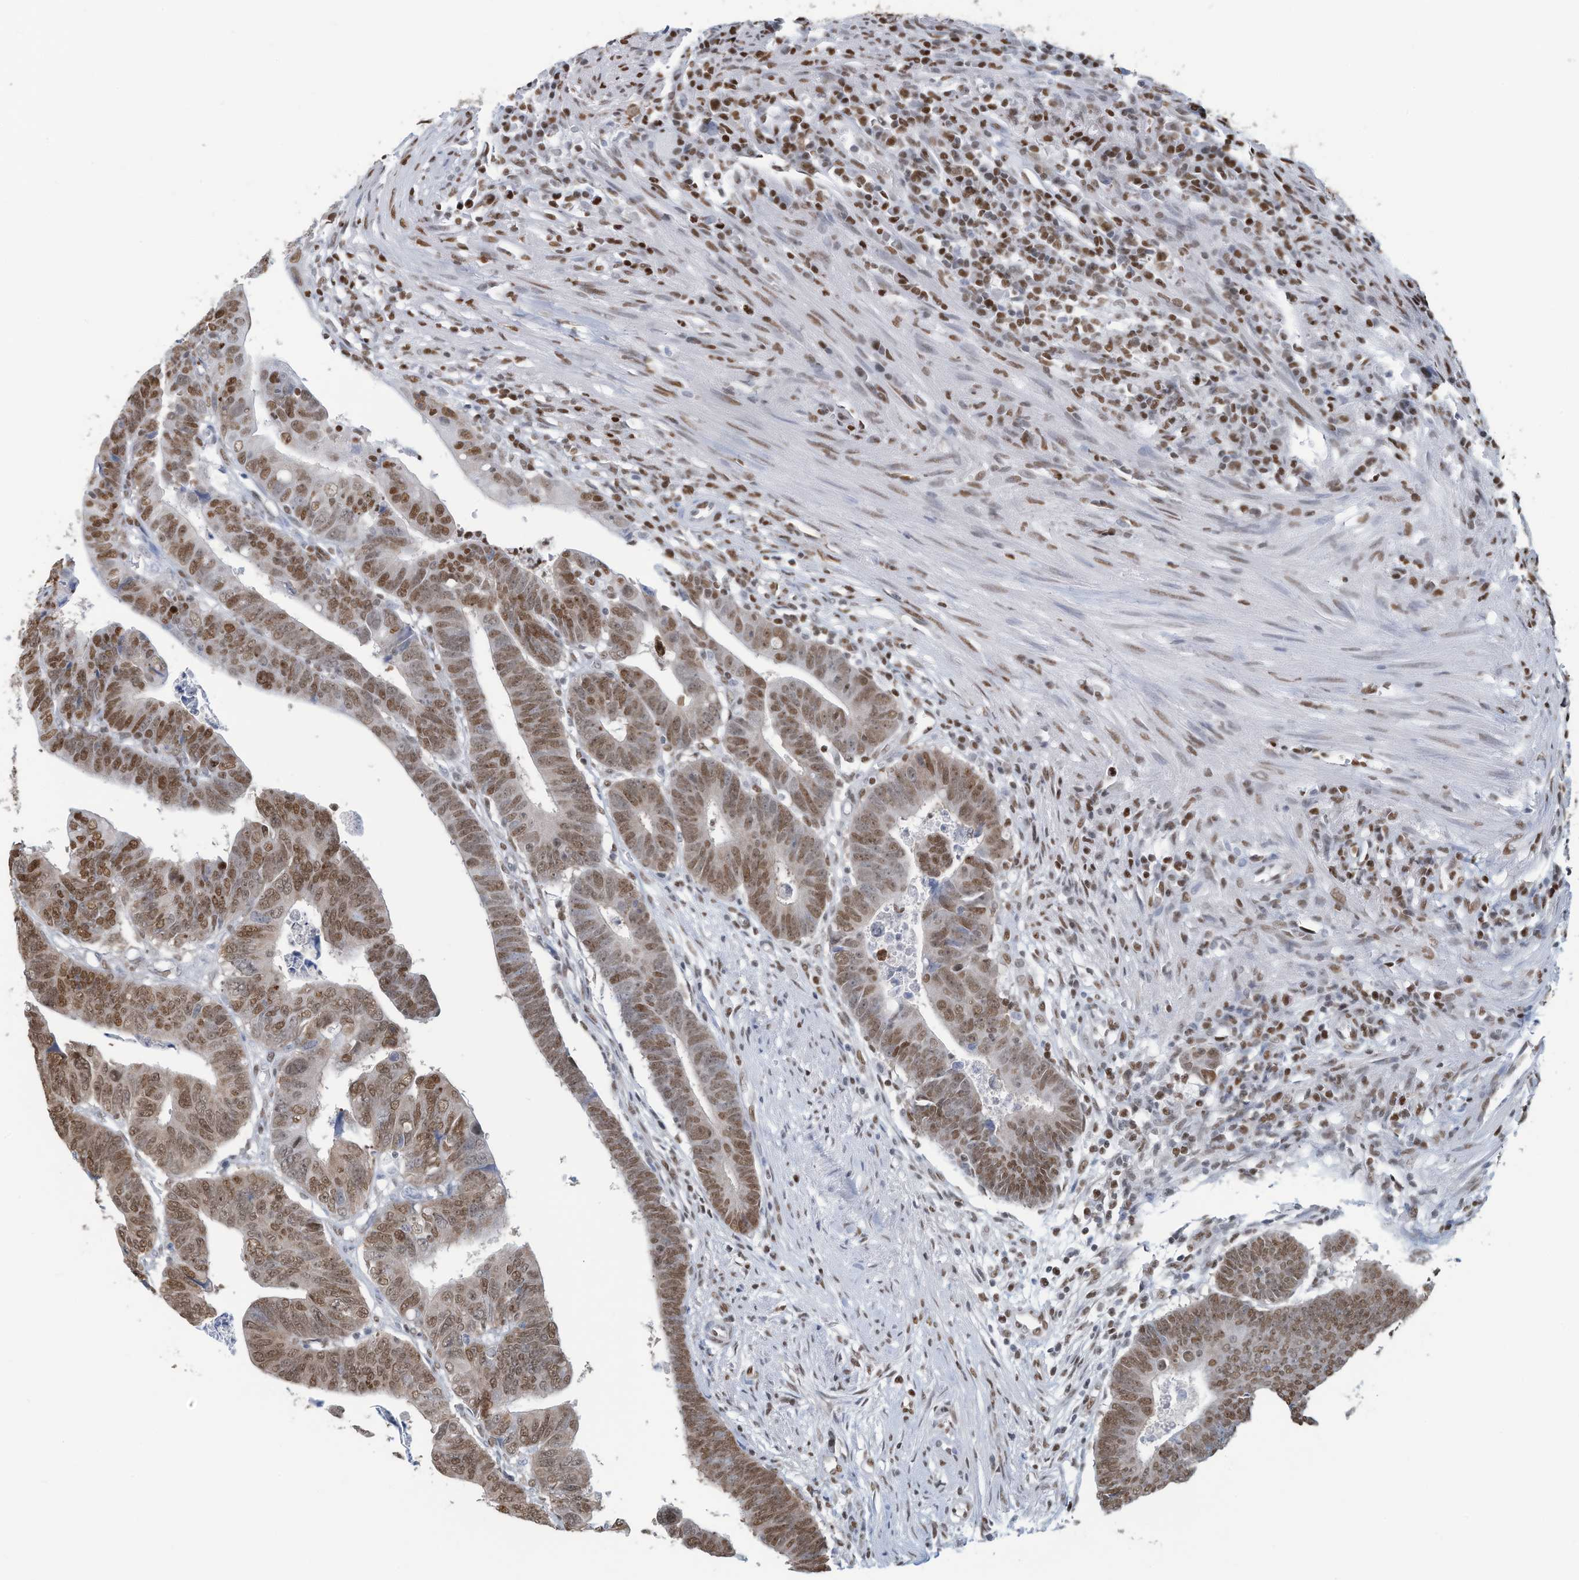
{"staining": {"intensity": "moderate", "quantity": ">75%", "location": "nuclear"}, "tissue": "colorectal cancer", "cell_type": "Tumor cells", "image_type": "cancer", "snomed": [{"axis": "morphology", "description": "Adenocarcinoma, NOS"}, {"axis": "topography", "description": "Rectum"}], "caption": "Immunohistochemical staining of colorectal adenocarcinoma exhibits moderate nuclear protein staining in approximately >75% of tumor cells. (IHC, brightfield microscopy, high magnification).", "gene": "SARNP", "patient": {"sex": "female", "age": 65}}